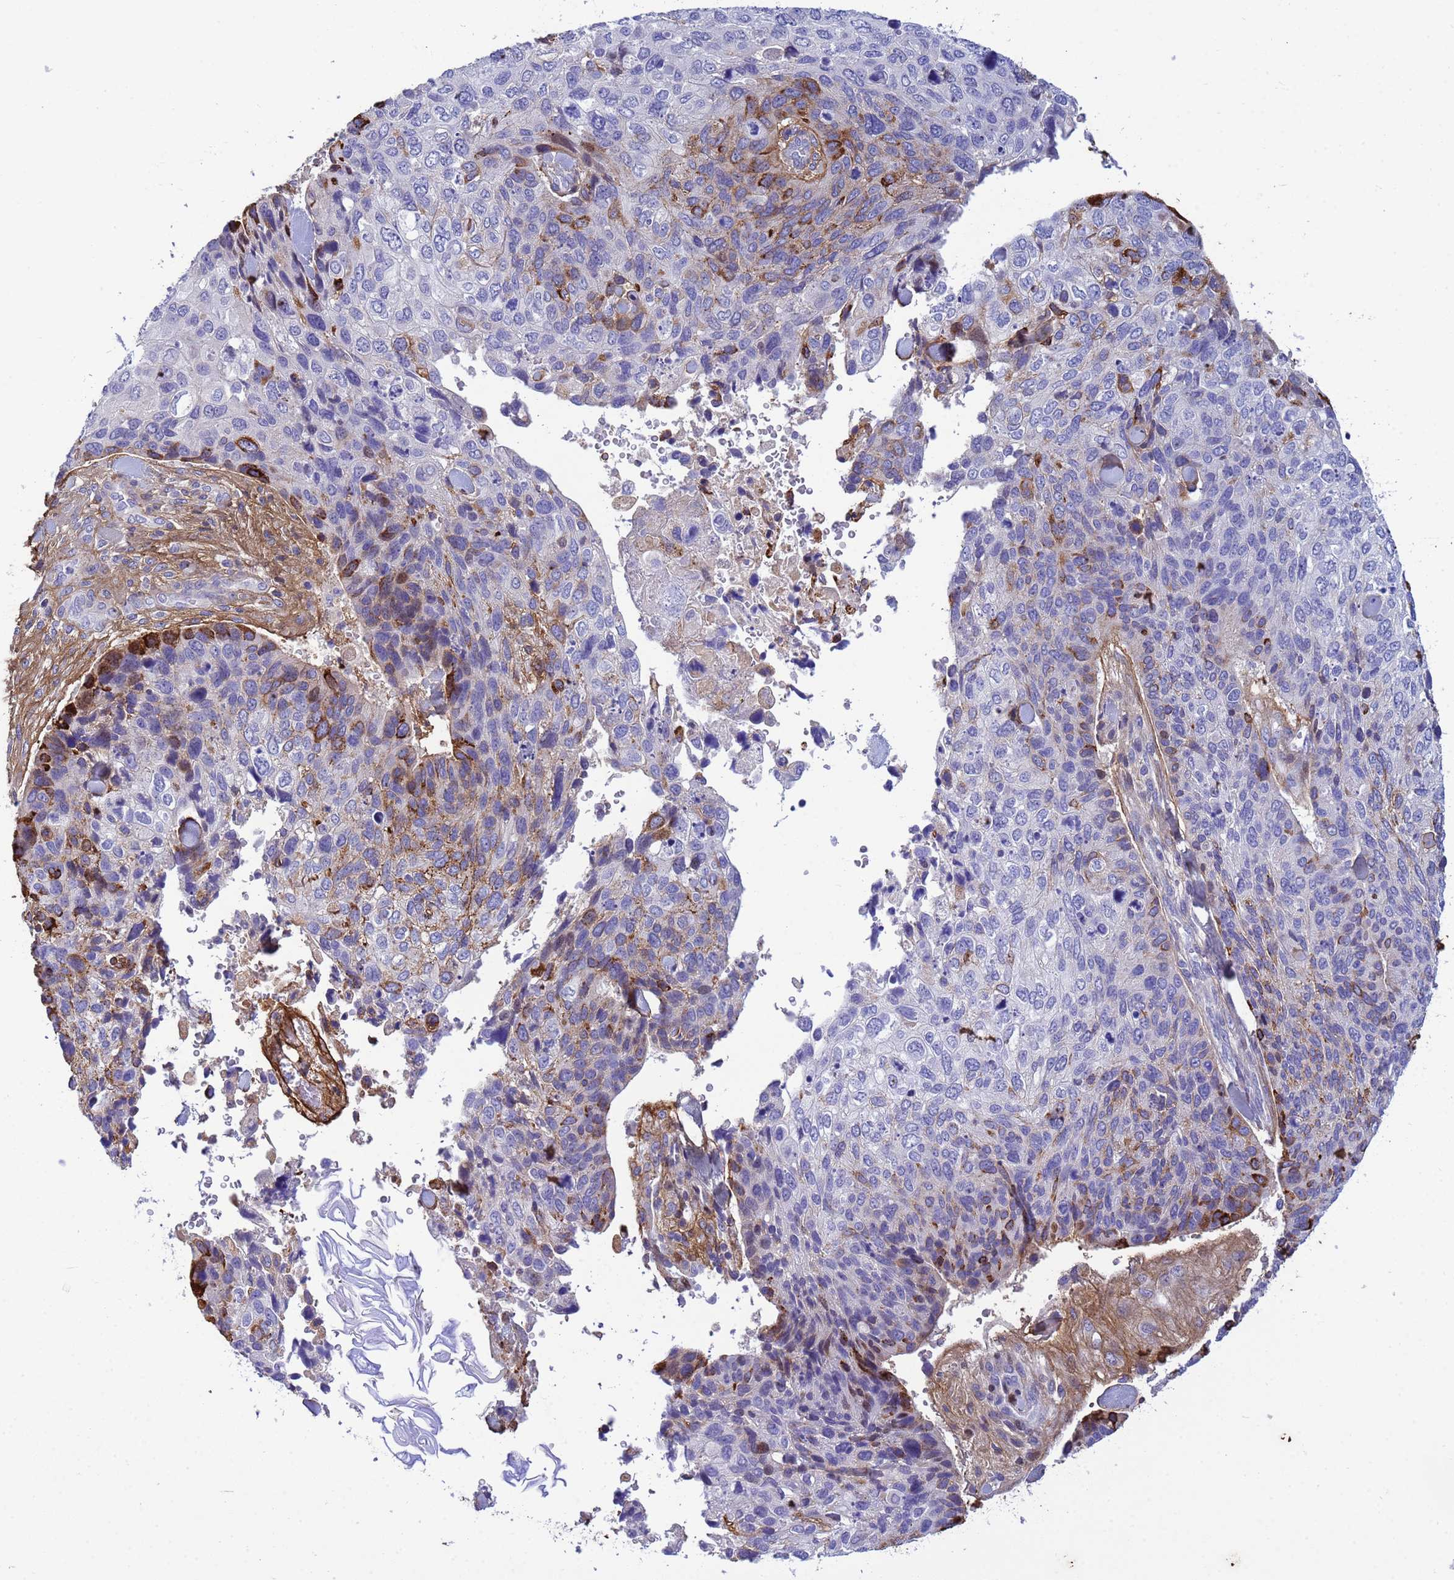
{"staining": {"intensity": "strong", "quantity": "<25%", "location": "cytoplasmic/membranous"}, "tissue": "skin cancer", "cell_type": "Tumor cells", "image_type": "cancer", "snomed": [{"axis": "morphology", "description": "Basal cell carcinoma"}, {"axis": "topography", "description": "Skin"}], "caption": "Strong cytoplasmic/membranous staining for a protein is identified in approximately <25% of tumor cells of skin basal cell carcinoma using immunohistochemistry.", "gene": "P2RX7", "patient": {"sex": "female", "age": 74}}